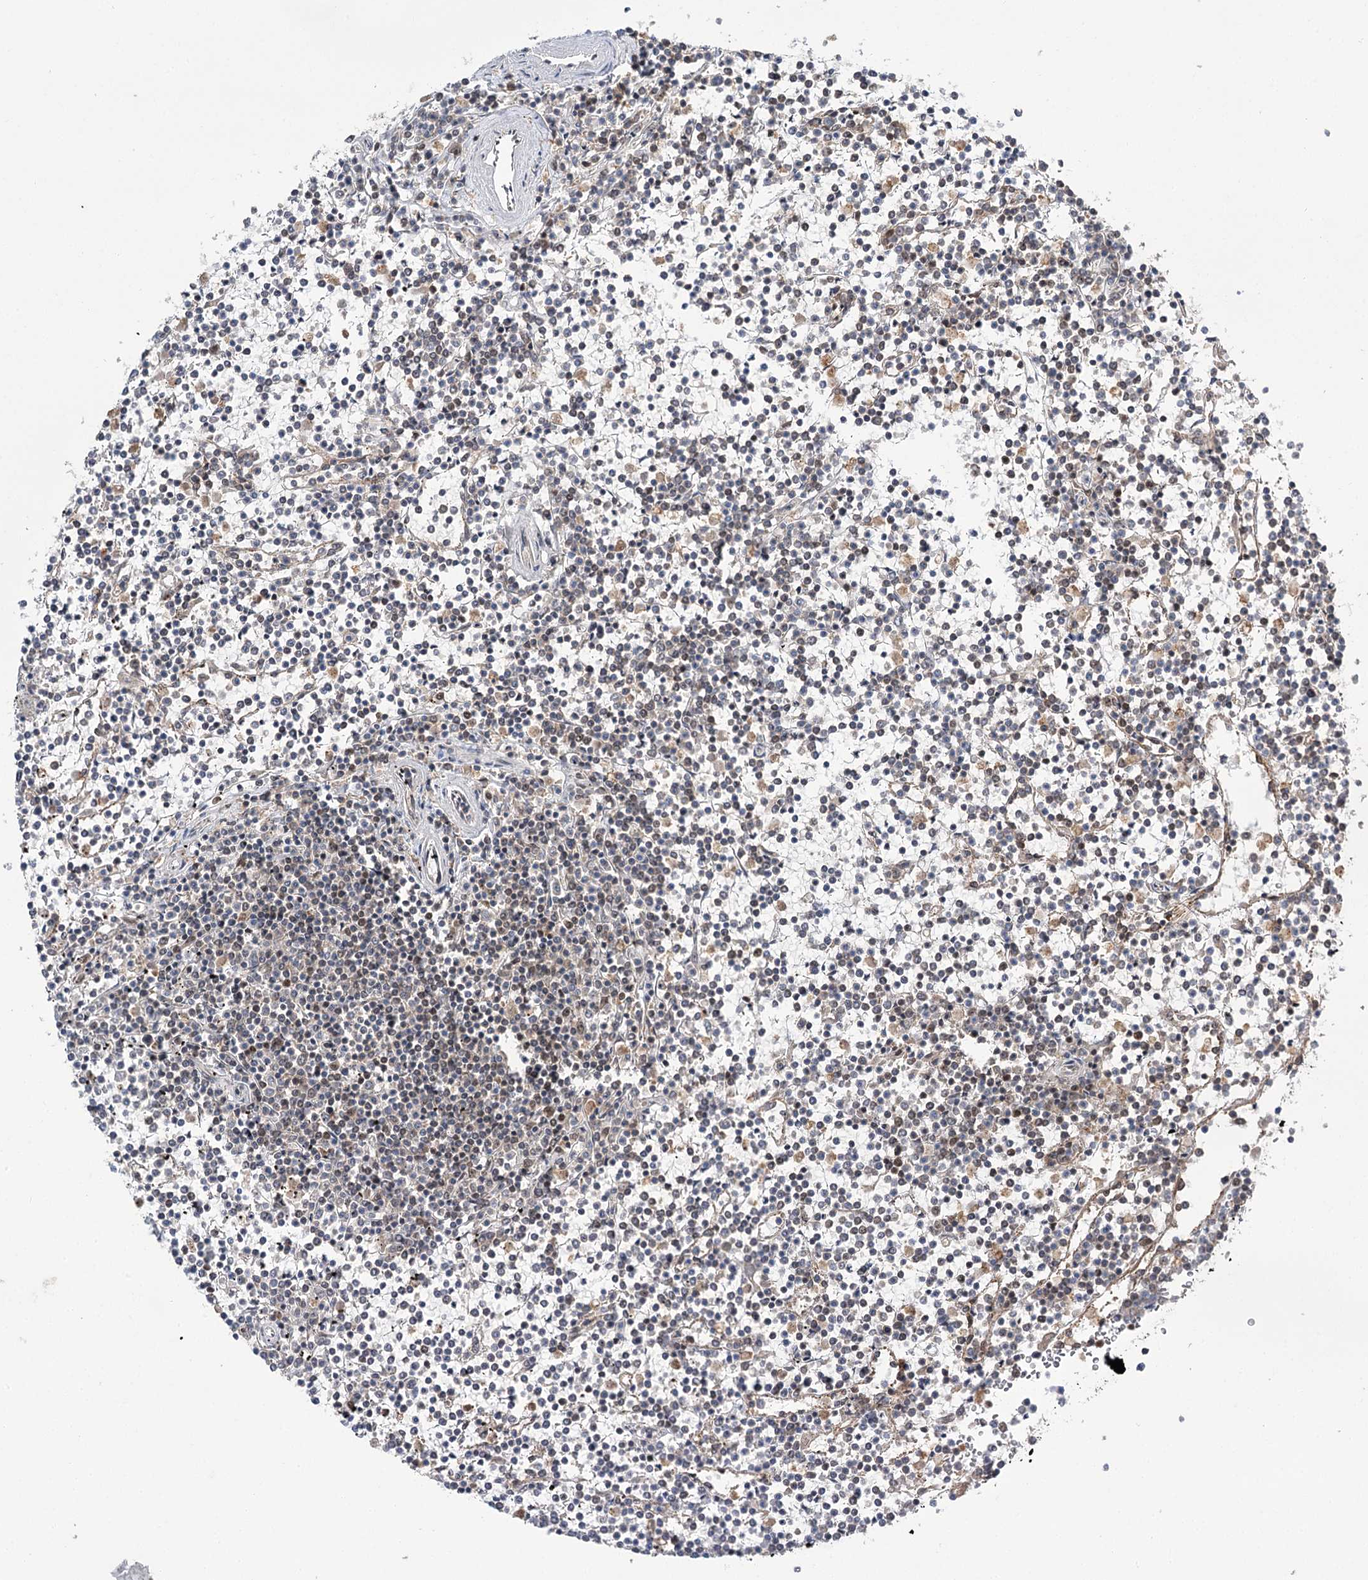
{"staining": {"intensity": "negative", "quantity": "none", "location": "none"}, "tissue": "lymphoma", "cell_type": "Tumor cells", "image_type": "cancer", "snomed": [{"axis": "morphology", "description": "Malignant lymphoma, non-Hodgkin's type, Low grade"}, {"axis": "topography", "description": "Spleen"}], "caption": "Immunohistochemistry (IHC) micrograph of neoplastic tissue: lymphoma stained with DAB (3,3'-diaminobenzidine) demonstrates no significant protein expression in tumor cells.", "gene": "ERCC3", "patient": {"sex": "female", "age": 19}}